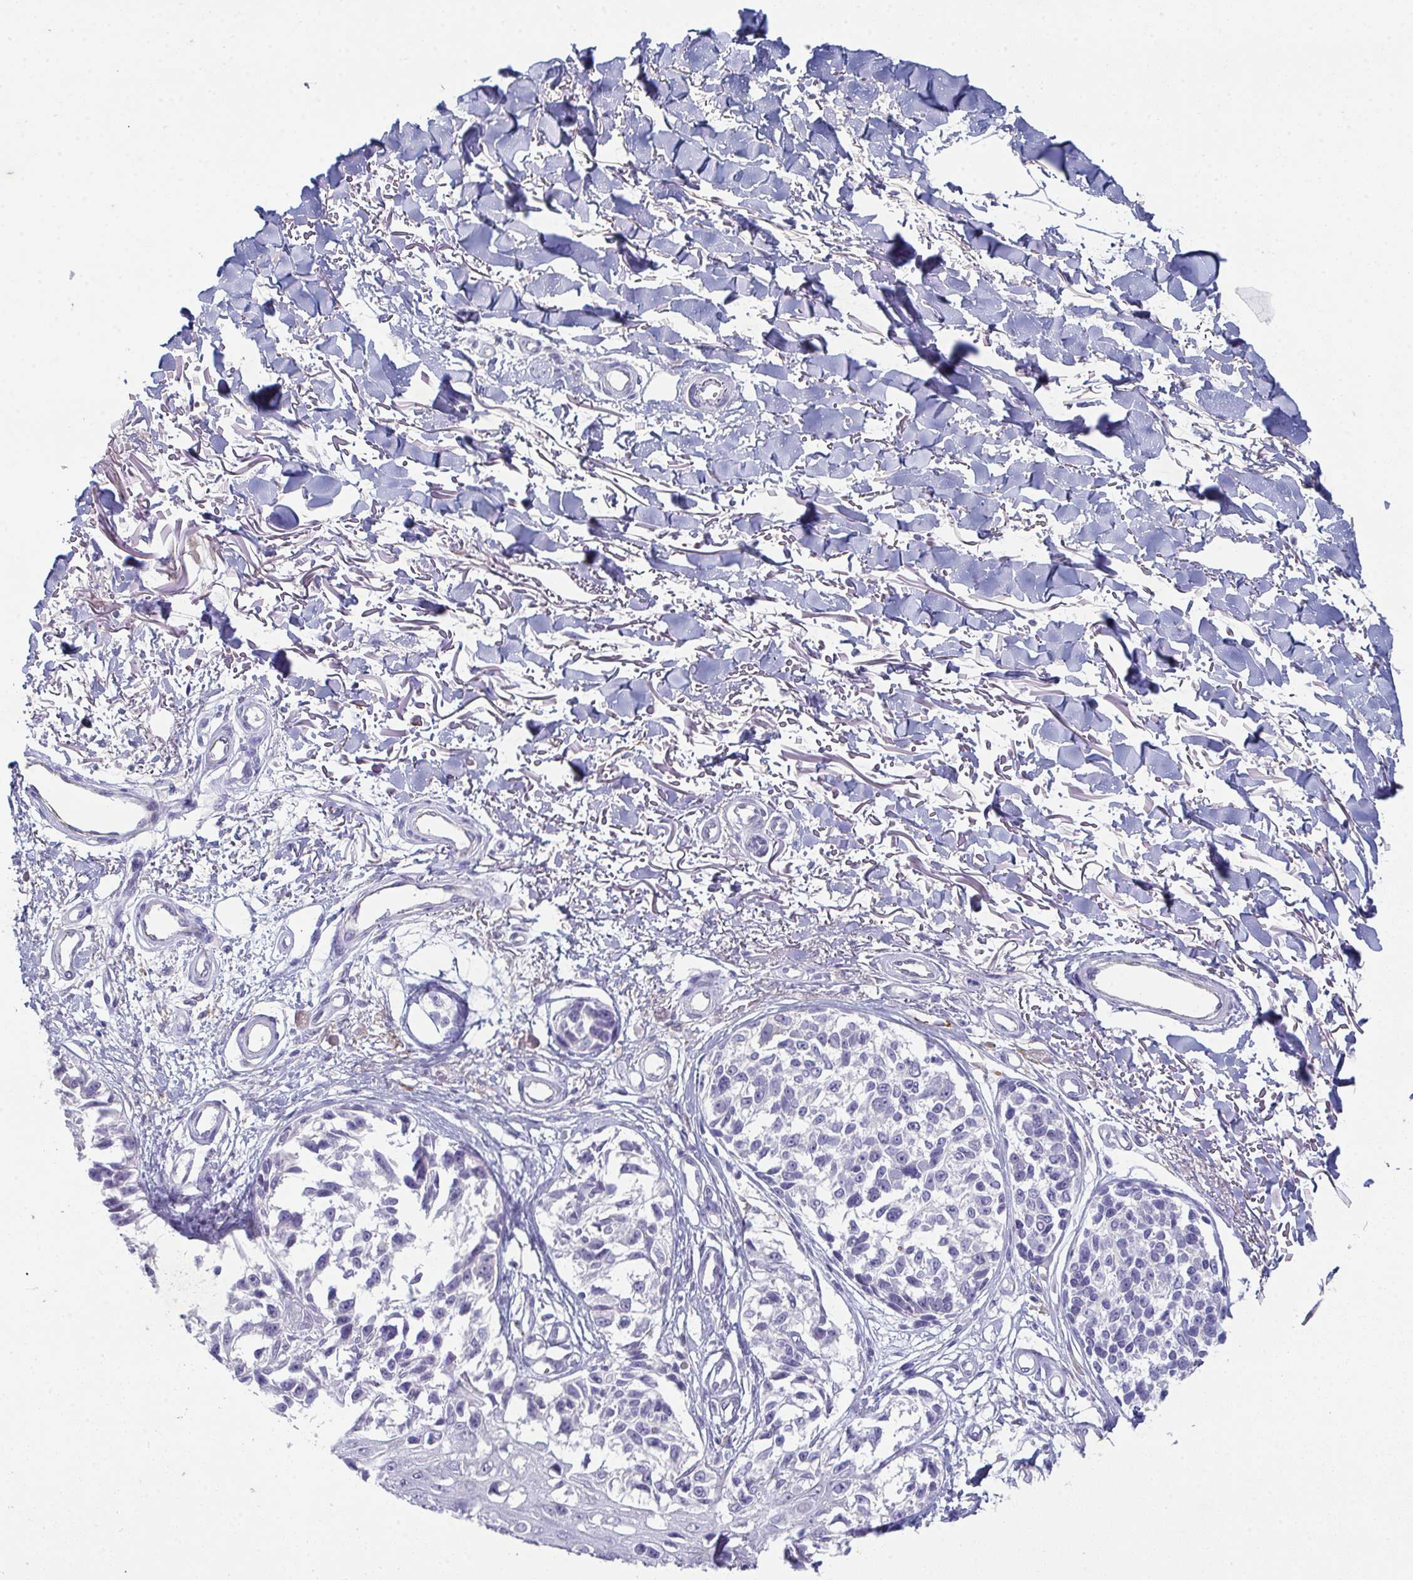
{"staining": {"intensity": "negative", "quantity": "none", "location": "none"}, "tissue": "melanoma", "cell_type": "Tumor cells", "image_type": "cancer", "snomed": [{"axis": "morphology", "description": "Malignant melanoma, NOS"}, {"axis": "topography", "description": "Skin"}], "caption": "The micrograph demonstrates no staining of tumor cells in malignant melanoma.", "gene": "ADAM21", "patient": {"sex": "male", "age": 73}}